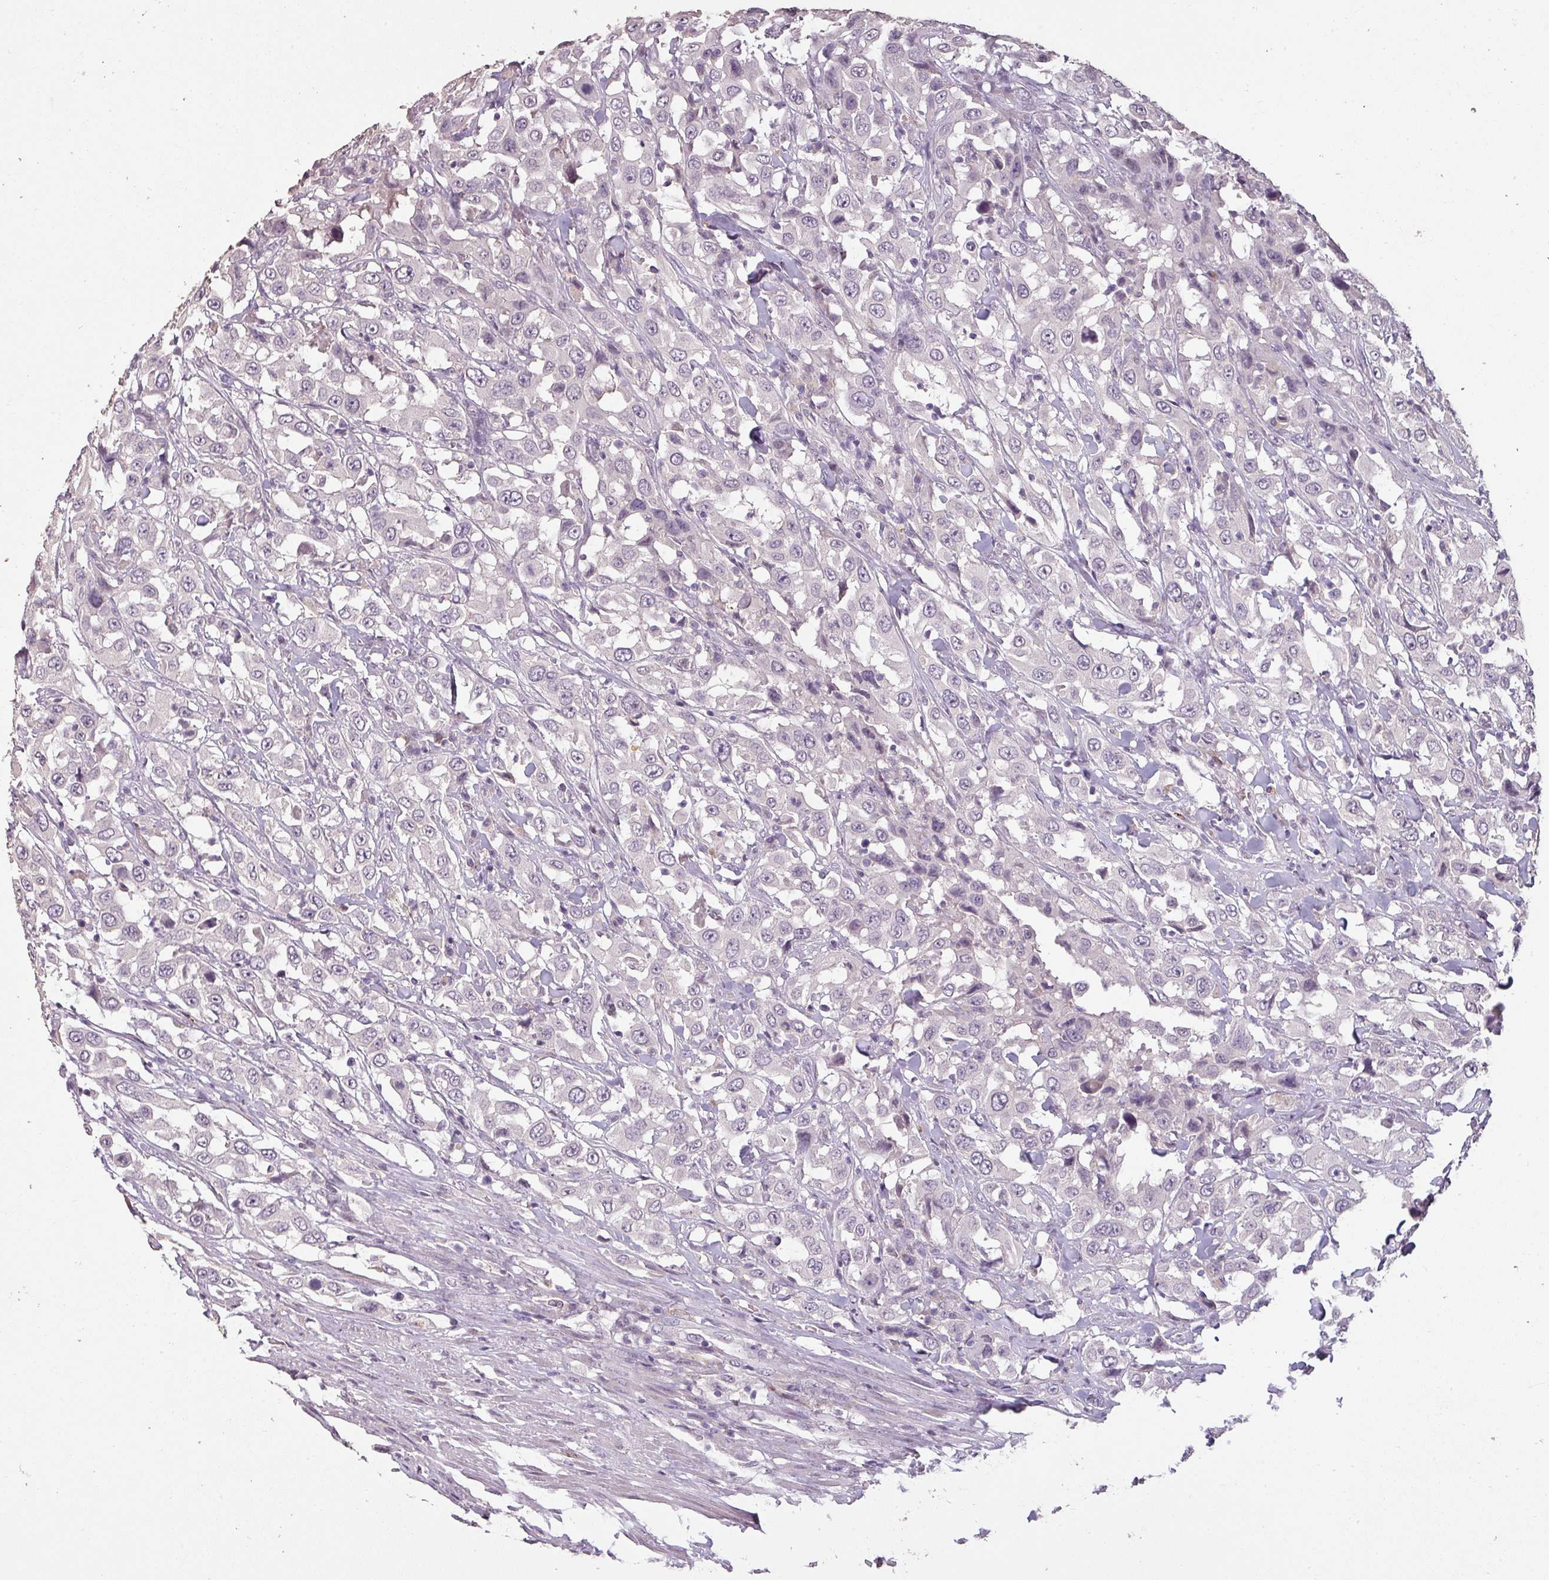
{"staining": {"intensity": "negative", "quantity": "none", "location": "none"}, "tissue": "urothelial cancer", "cell_type": "Tumor cells", "image_type": "cancer", "snomed": [{"axis": "morphology", "description": "Urothelial carcinoma, High grade"}, {"axis": "topography", "description": "Urinary bladder"}], "caption": "This is an immunohistochemistry (IHC) micrograph of human urothelial cancer. There is no expression in tumor cells.", "gene": "LYPLA1", "patient": {"sex": "male", "age": 61}}